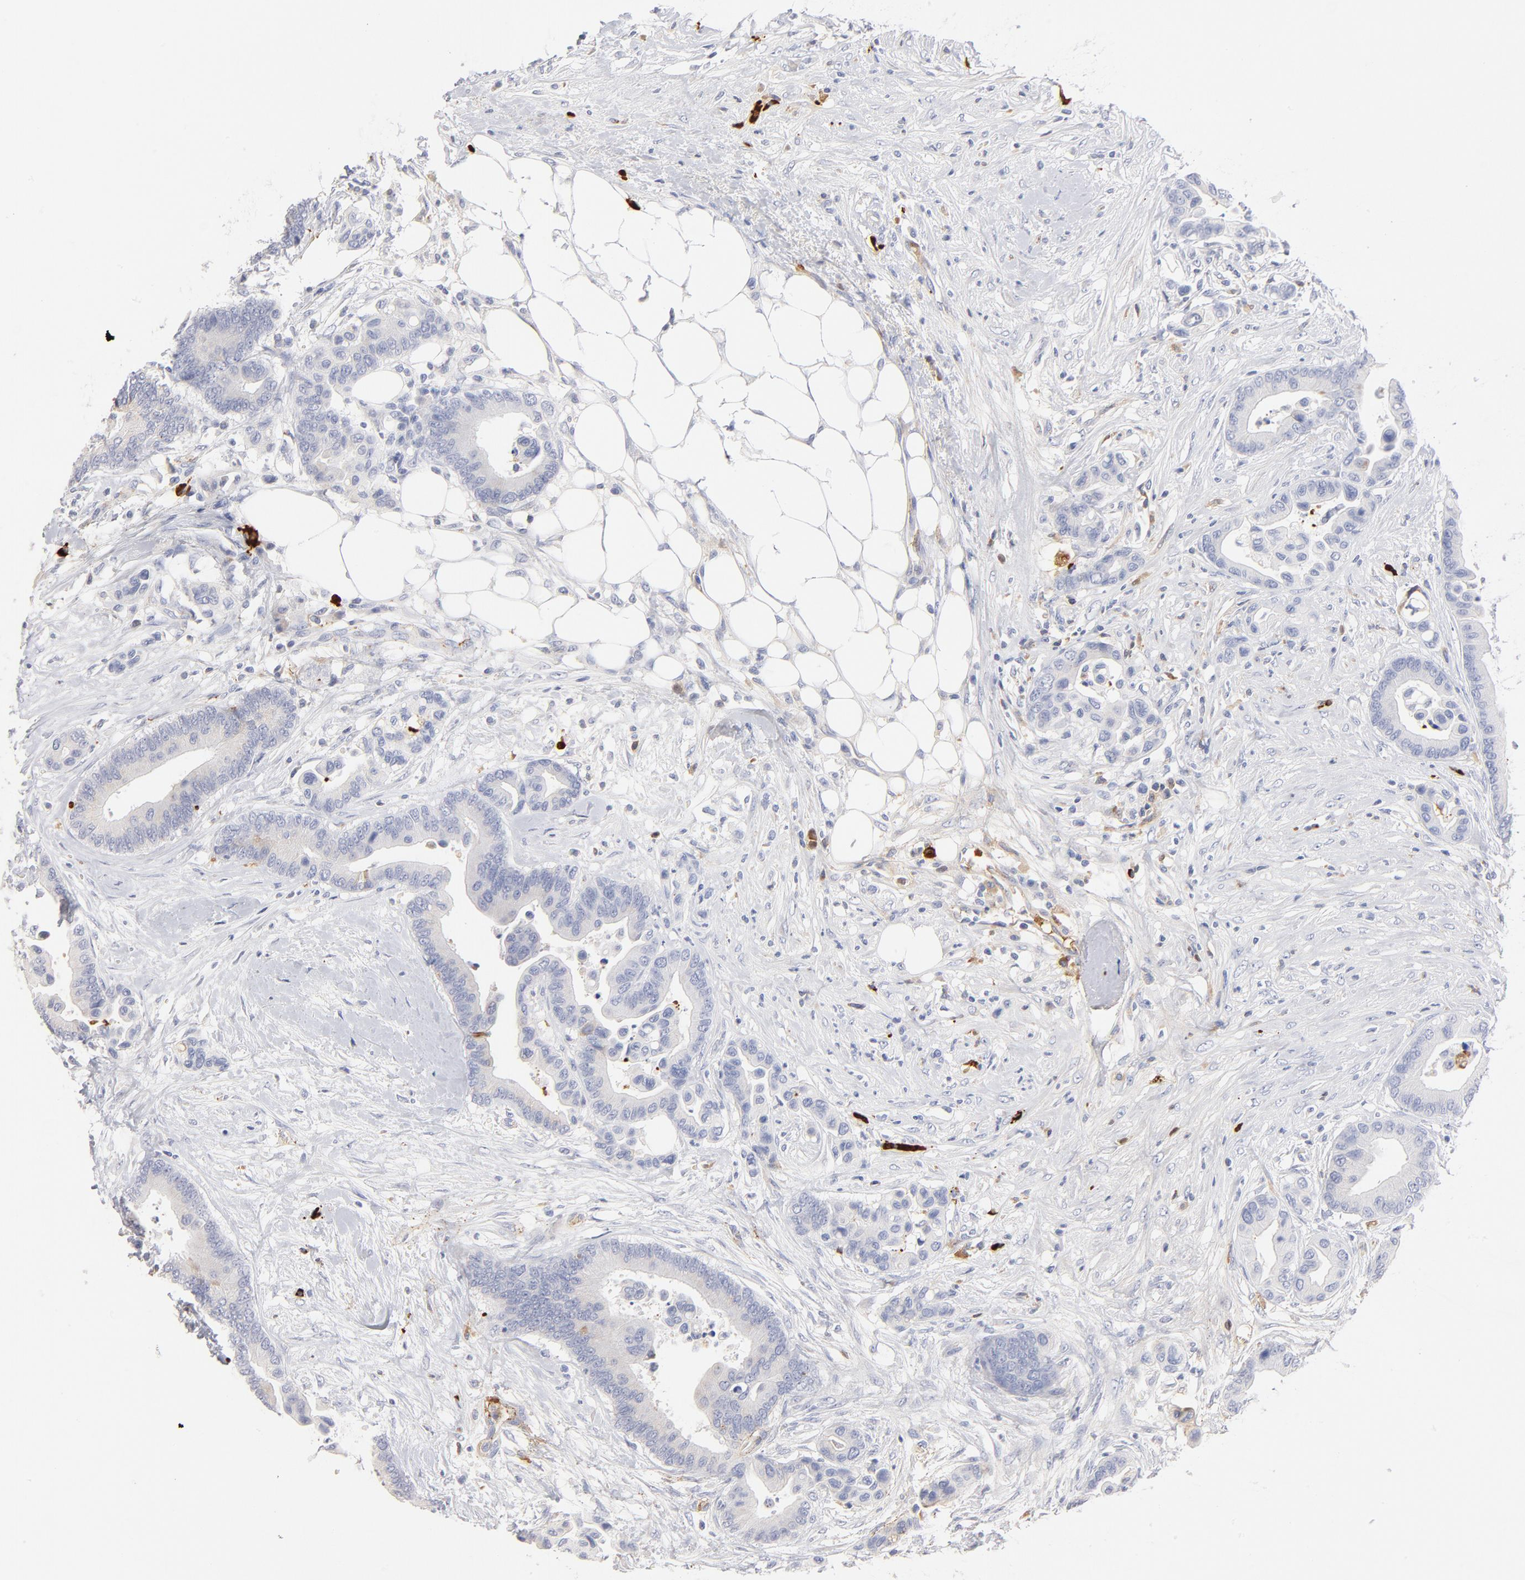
{"staining": {"intensity": "negative", "quantity": "none", "location": "none"}, "tissue": "colorectal cancer", "cell_type": "Tumor cells", "image_type": "cancer", "snomed": [{"axis": "morphology", "description": "Adenocarcinoma, NOS"}, {"axis": "topography", "description": "Colon"}], "caption": "Tumor cells show no significant protein staining in colorectal cancer.", "gene": "PLAT", "patient": {"sex": "male", "age": 82}}